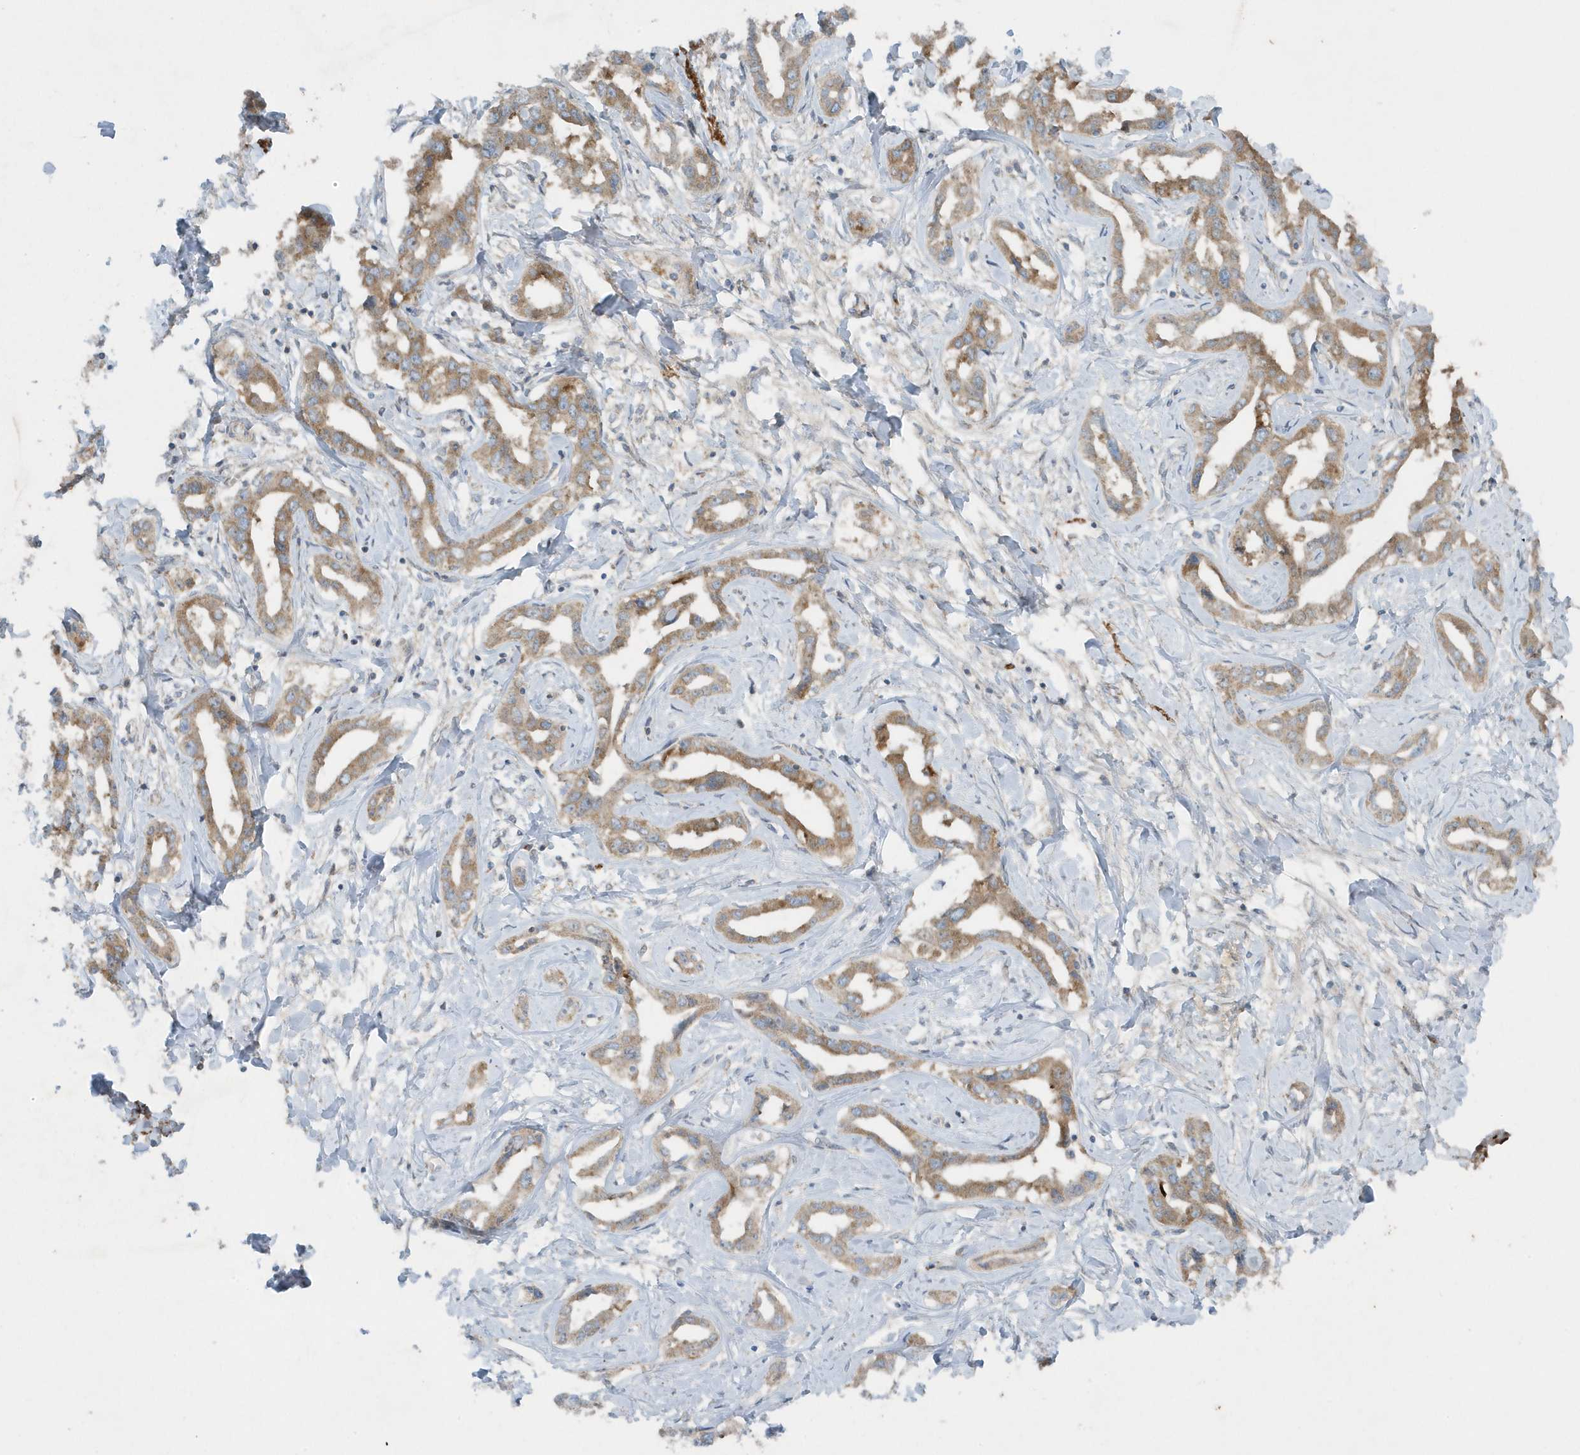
{"staining": {"intensity": "moderate", "quantity": ">75%", "location": "cytoplasmic/membranous"}, "tissue": "liver cancer", "cell_type": "Tumor cells", "image_type": "cancer", "snomed": [{"axis": "morphology", "description": "Cholangiocarcinoma"}, {"axis": "topography", "description": "Liver"}], "caption": "This photomicrograph exhibits IHC staining of liver cancer (cholangiocarcinoma), with medium moderate cytoplasmic/membranous positivity in approximately >75% of tumor cells.", "gene": "SLC38A2", "patient": {"sex": "male", "age": 59}}